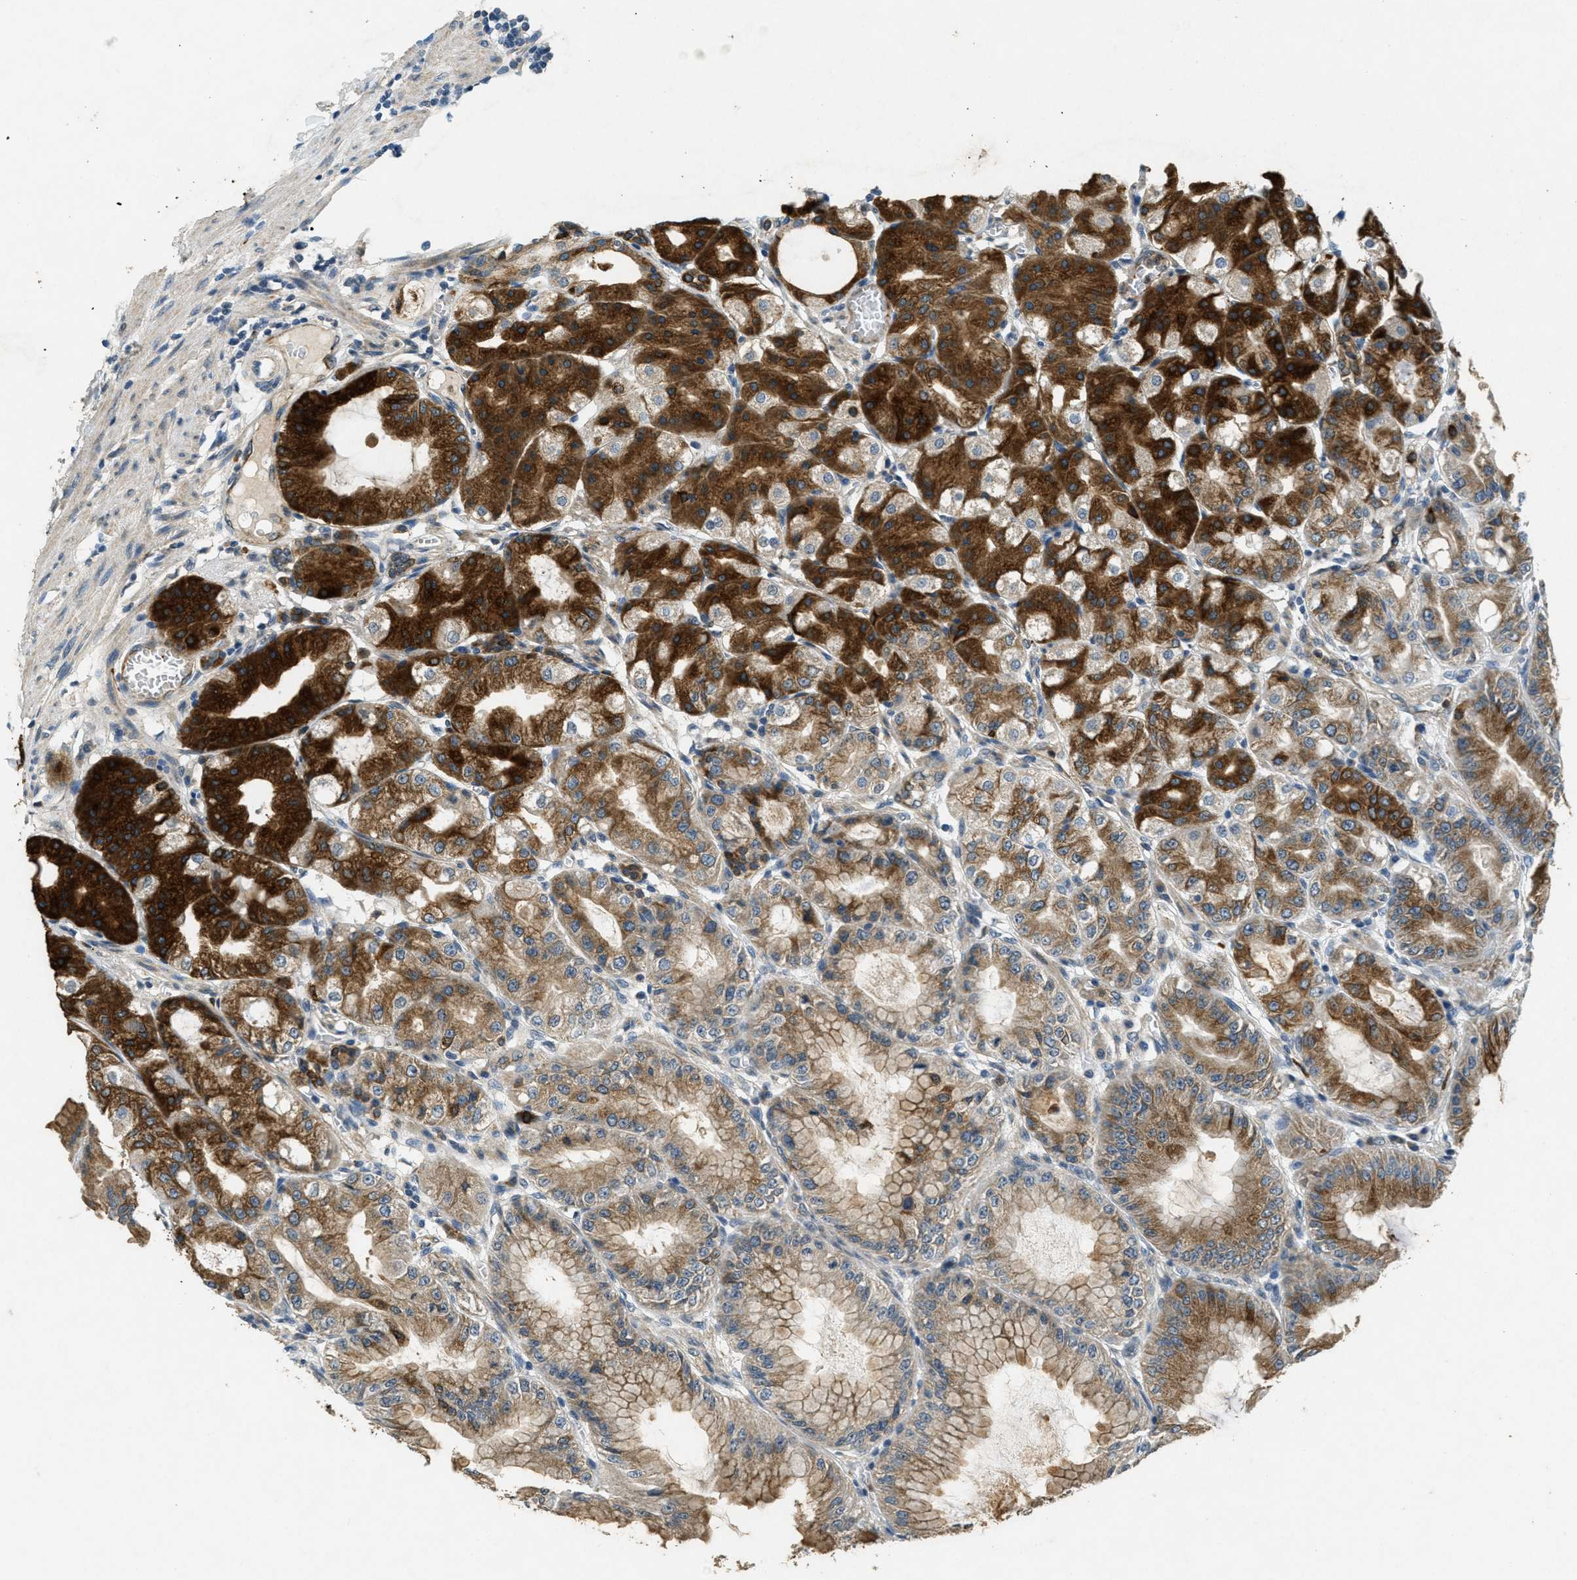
{"staining": {"intensity": "strong", "quantity": ">75%", "location": "cytoplasmic/membranous"}, "tissue": "stomach", "cell_type": "Glandular cells", "image_type": "normal", "snomed": [{"axis": "morphology", "description": "Normal tissue, NOS"}, {"axis": "topography", "description": "Stomach, lower"}], "caption": "The immunohistochemical stain labels strong cytoplasmic/membranous positivity in glandular cells of unremarkable stomach.", "gene": "RAB3D", "patient": {"sex": "male", "age": 71}}